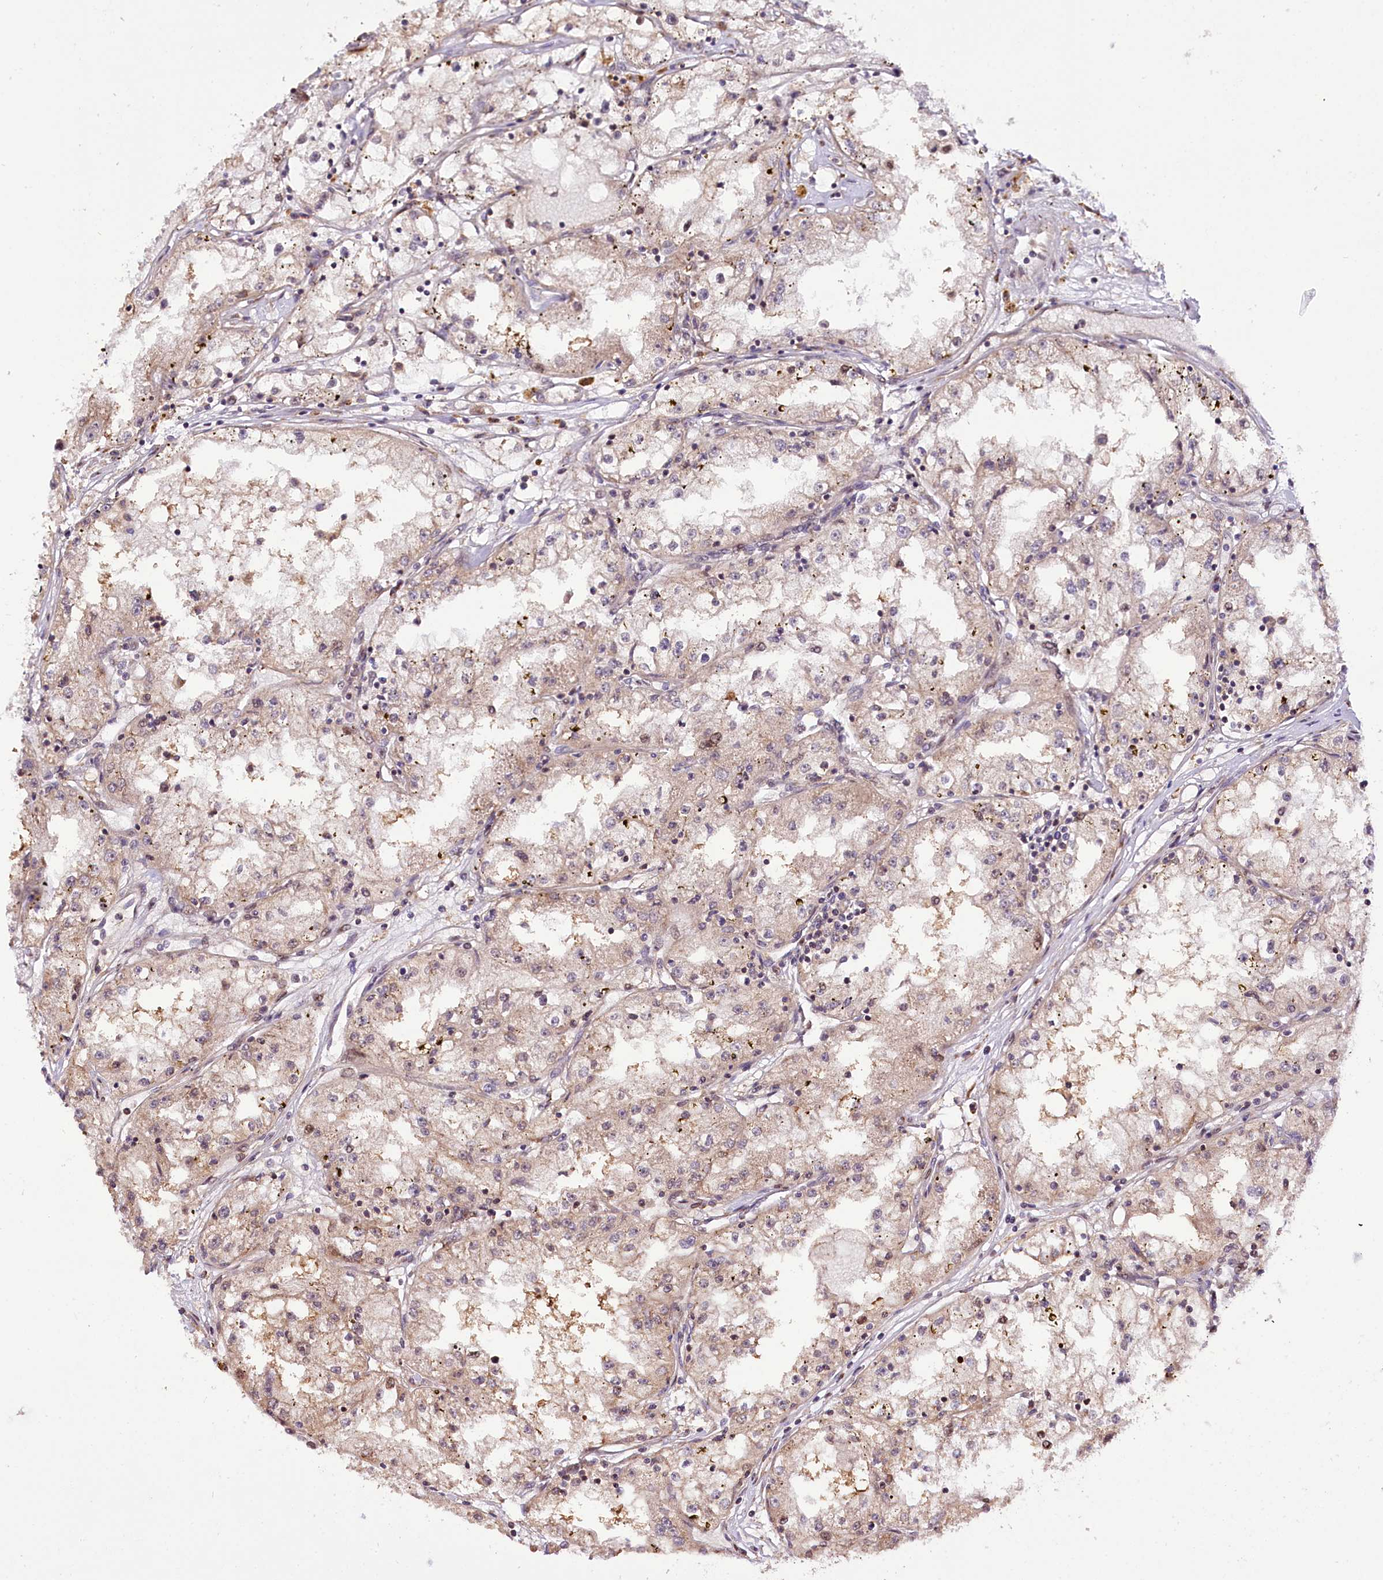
{"staining": {"intensity": "weak", "quantity": "<25%", "location": "cytoplasmic/membranous"}, "tissue": "renal cancer", "cell_type": "Tumor cells", "image_type": "cancer", "snomed": [{"axis": "morphology", "description": "Adenocarcinoma, NOS"}, {"axis": "topography", "description": "Kidney"}], "caption": "Tumor cells are negative for brown protein staining in renal adenocarcinoma.", "gene": "CUTC", "patient": {"sex": "male", "age": 56}}